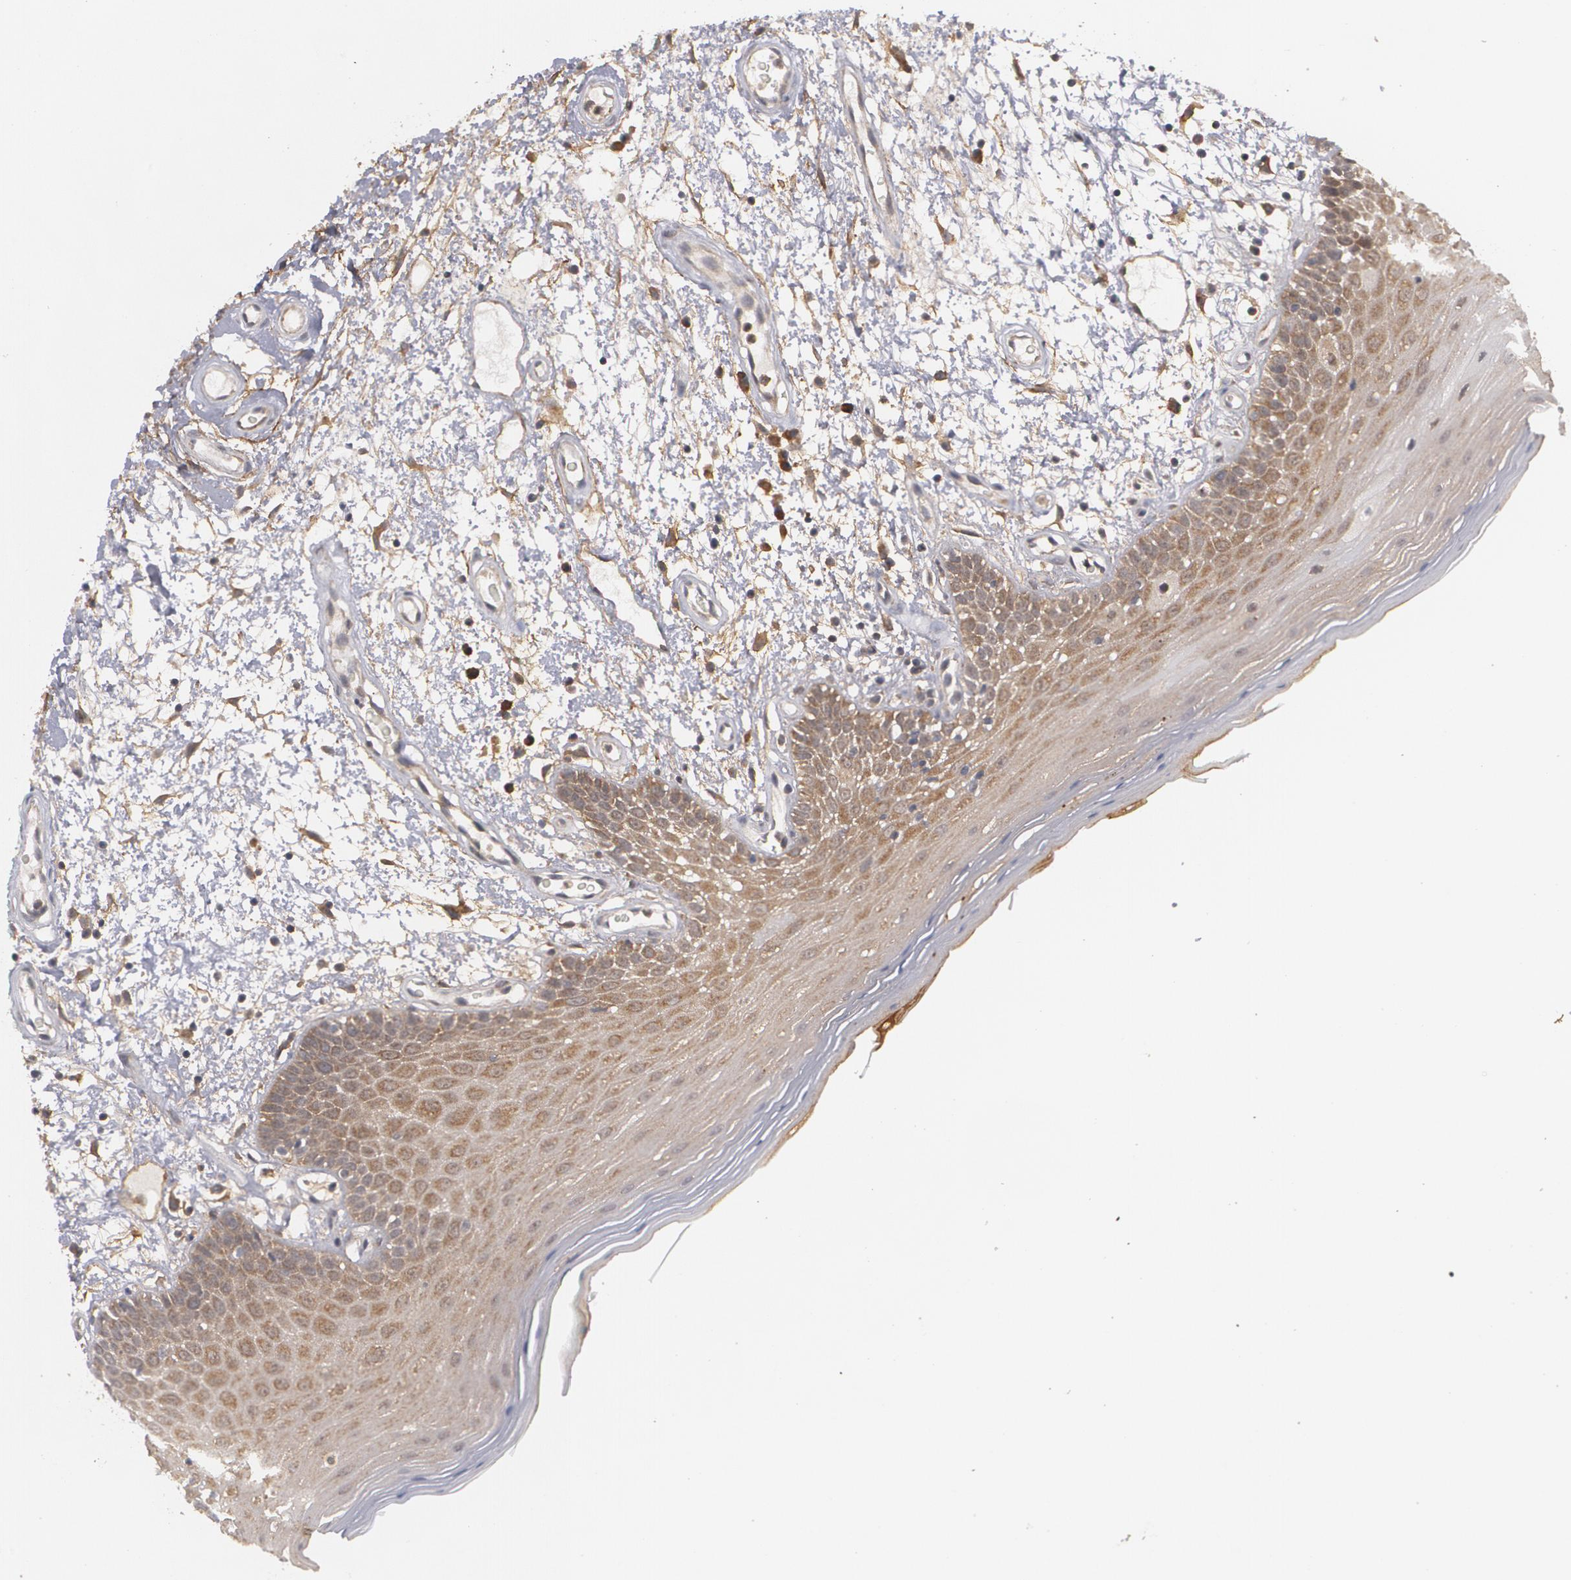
{"staining": {"intensity": "moderate", "quantity": ">75%", "location": "cytoplasmic/membranous"}, "tissue": "oral mucosa", "cell_type": "Squamous epithelial cells", "image_type": "normal", "snomed": [{"axis": "morphology", "description": "Normal tissue, NOS"}, {"axis": "morphology", "description": "Squamous cell carcinoma, NOS"}, {"axis": "topography", "description": "Skeletal muscle"}, {"axis": "topography", "description": "Oral tissue"}, {"axis": "topography", "description": "Head-Neck"}], "caption": "A brown stain shows moderate cytoplasmic/membranous positivity of a protein in squamous epithelial cells of unremarkable oral mucosa. (brown staining indicates protein expression, while blue staining denotes nuclei).", "gene": "BMP6", "patient": {"sex": "male", "age": 71}}